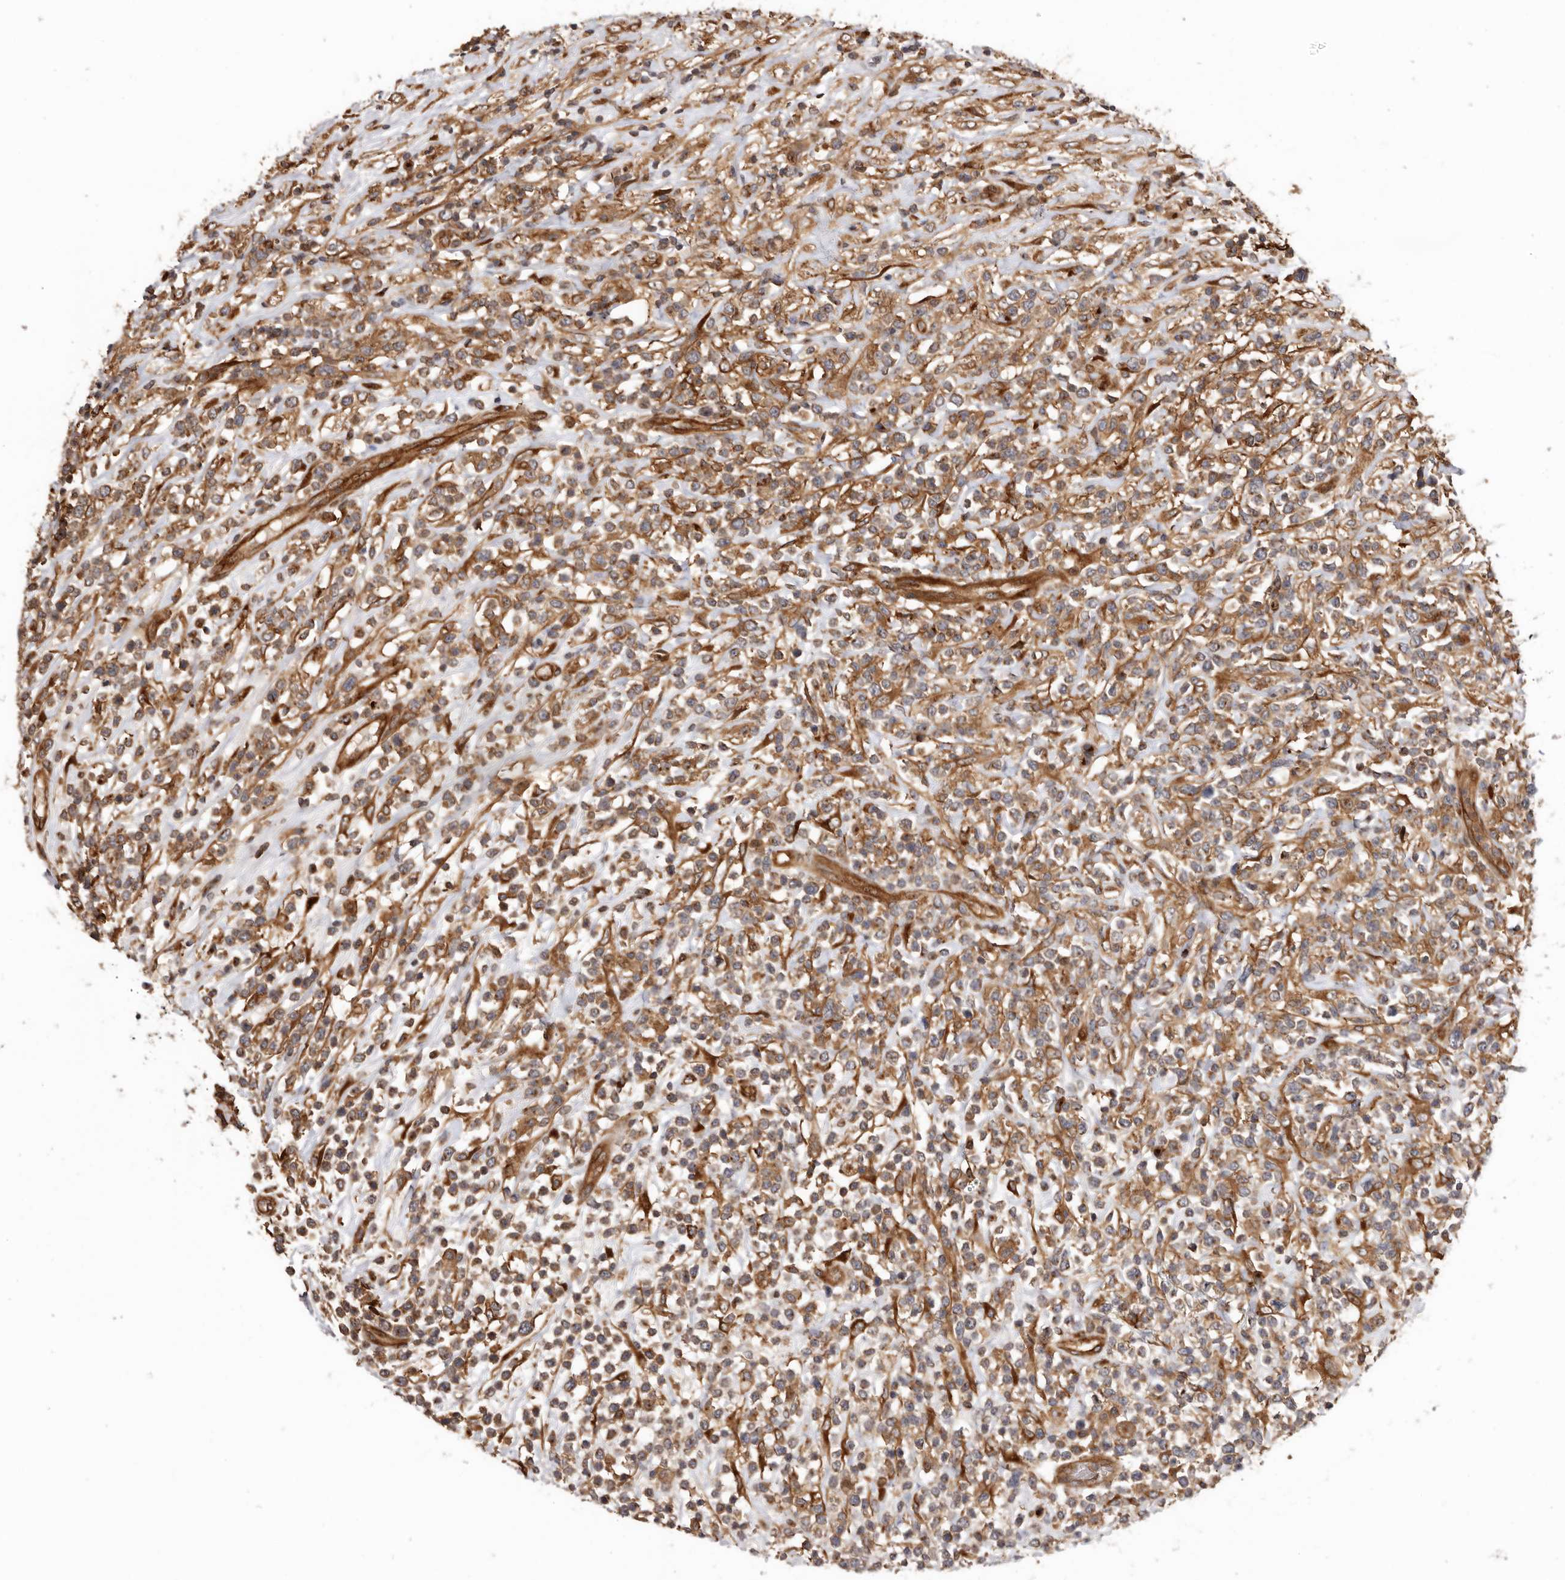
{"staining": {"intensity": "moderate", "quantity": "25%-75%", "location": "cytoplasmic/membranous"}, "tissue": "lymphoma", "cell_type": "Tumor cells", "image_type": "cancer", "snomed": [{"axis": "morphology", "description": "Malignant lymphoma, non-Hodgkin's type, High grade"}, {"axis": "topography", "description": "Colon"}], "caption": "A photomicrograph of human high-grade malignant lymphoma, non-Hodgkin's type stained for a protein reveals moderate cytoplasmic/membranous brown staining in tumor cells.", "gene": "GPR27", "patient": {"sex": "female", "age": 53}}